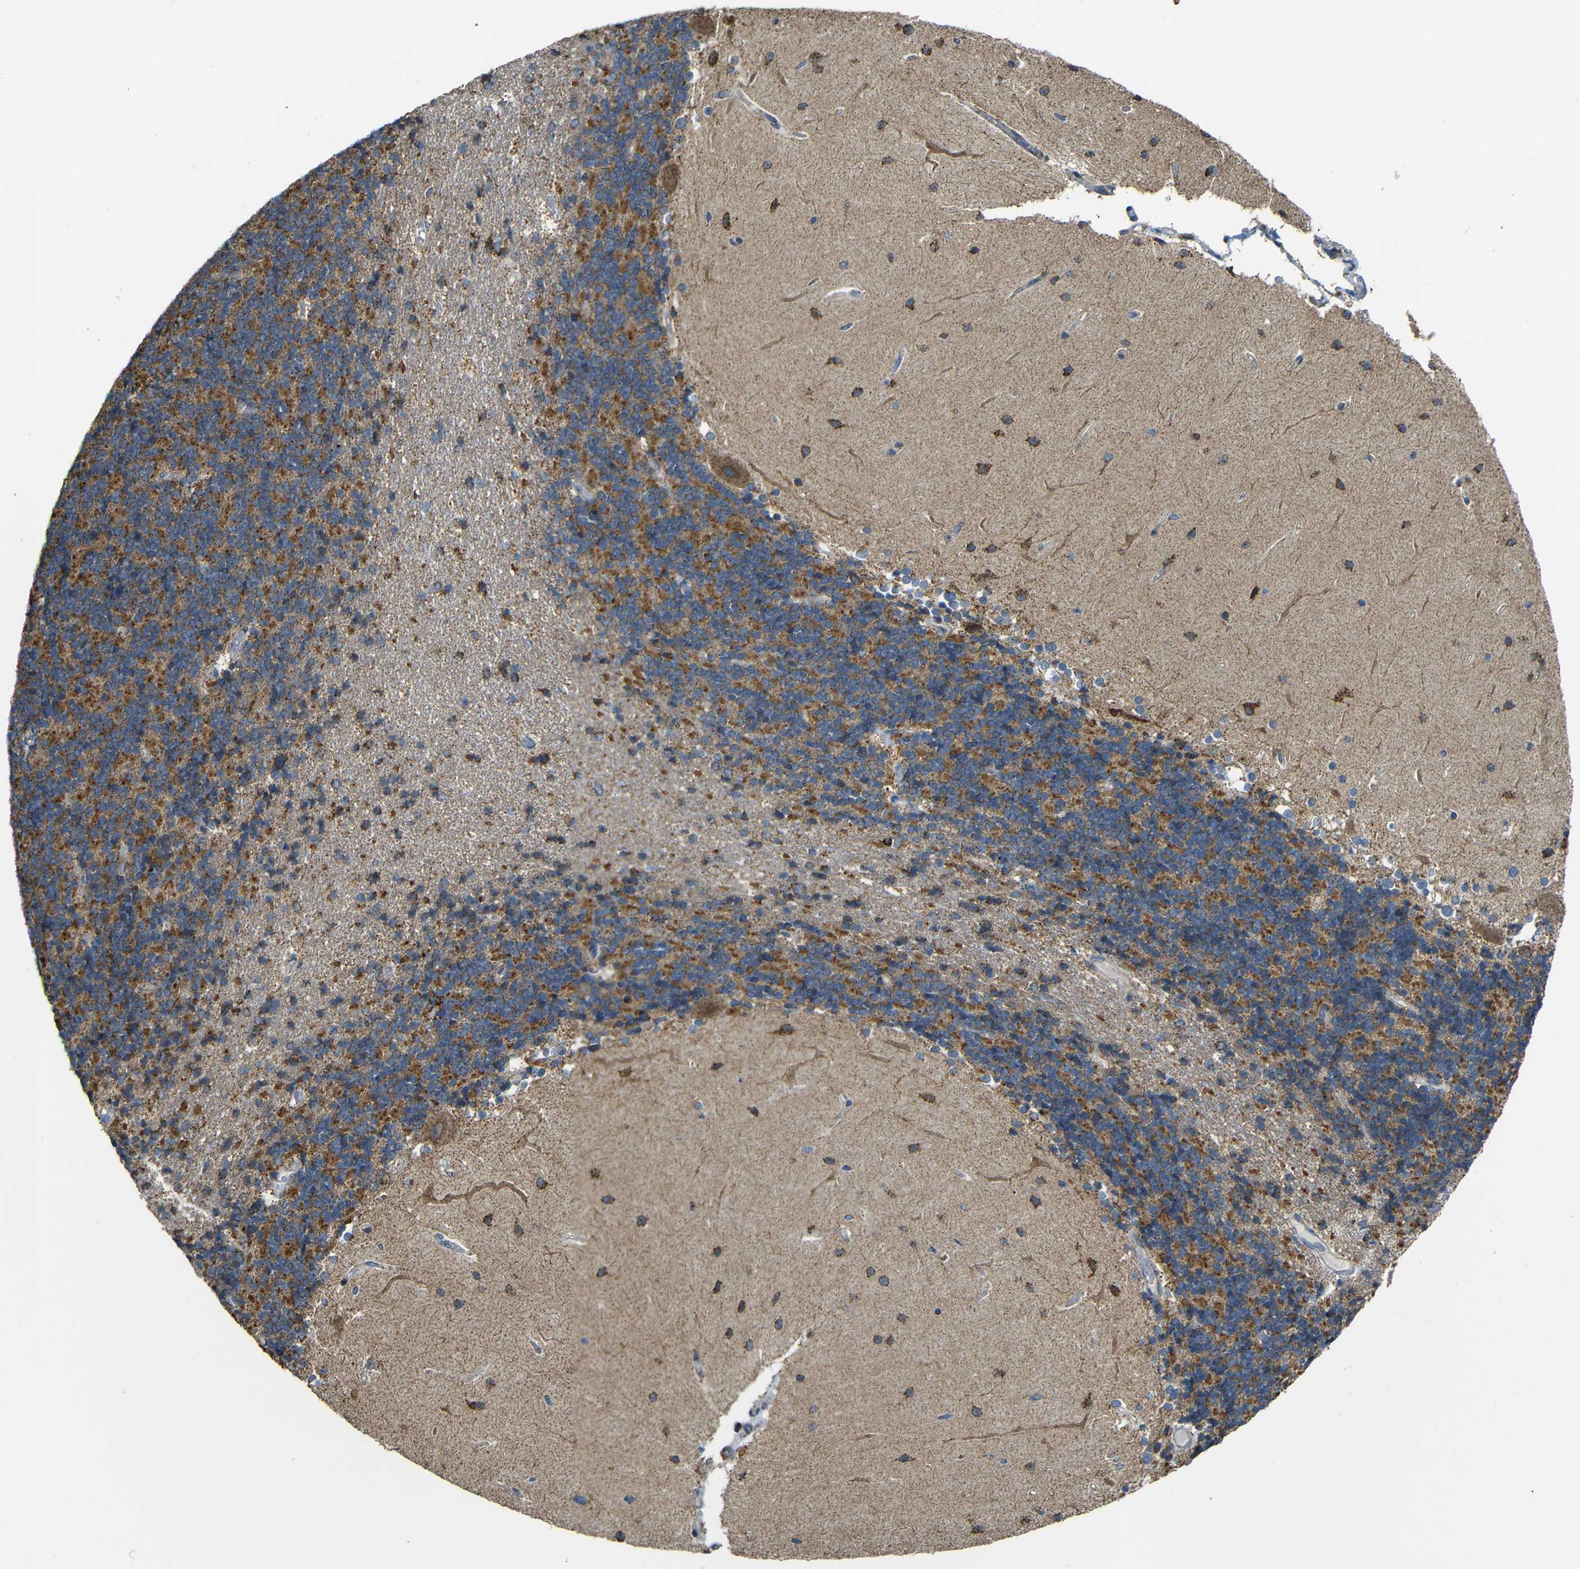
{"staining": {"intensity": "moderate", "quantity": ">75%", "location": "cytoplasmic/membranous"}, "tissue": "cerebellum", "cell_type": "Cells in granular layer", "image_type": "normal", "snomed": [{"axis": "morphology", "description": "Normal tissue, NOS"}, {"axis": "topography", "description": "Cerebellum"}], "caption": "Normal cerebellum exhibits moderate cytoplasmic/membranous expression in approximately >75% of cells in granular layer.", "gene": "NR3C2", "patient": {"sex": "female", "age": 54}}